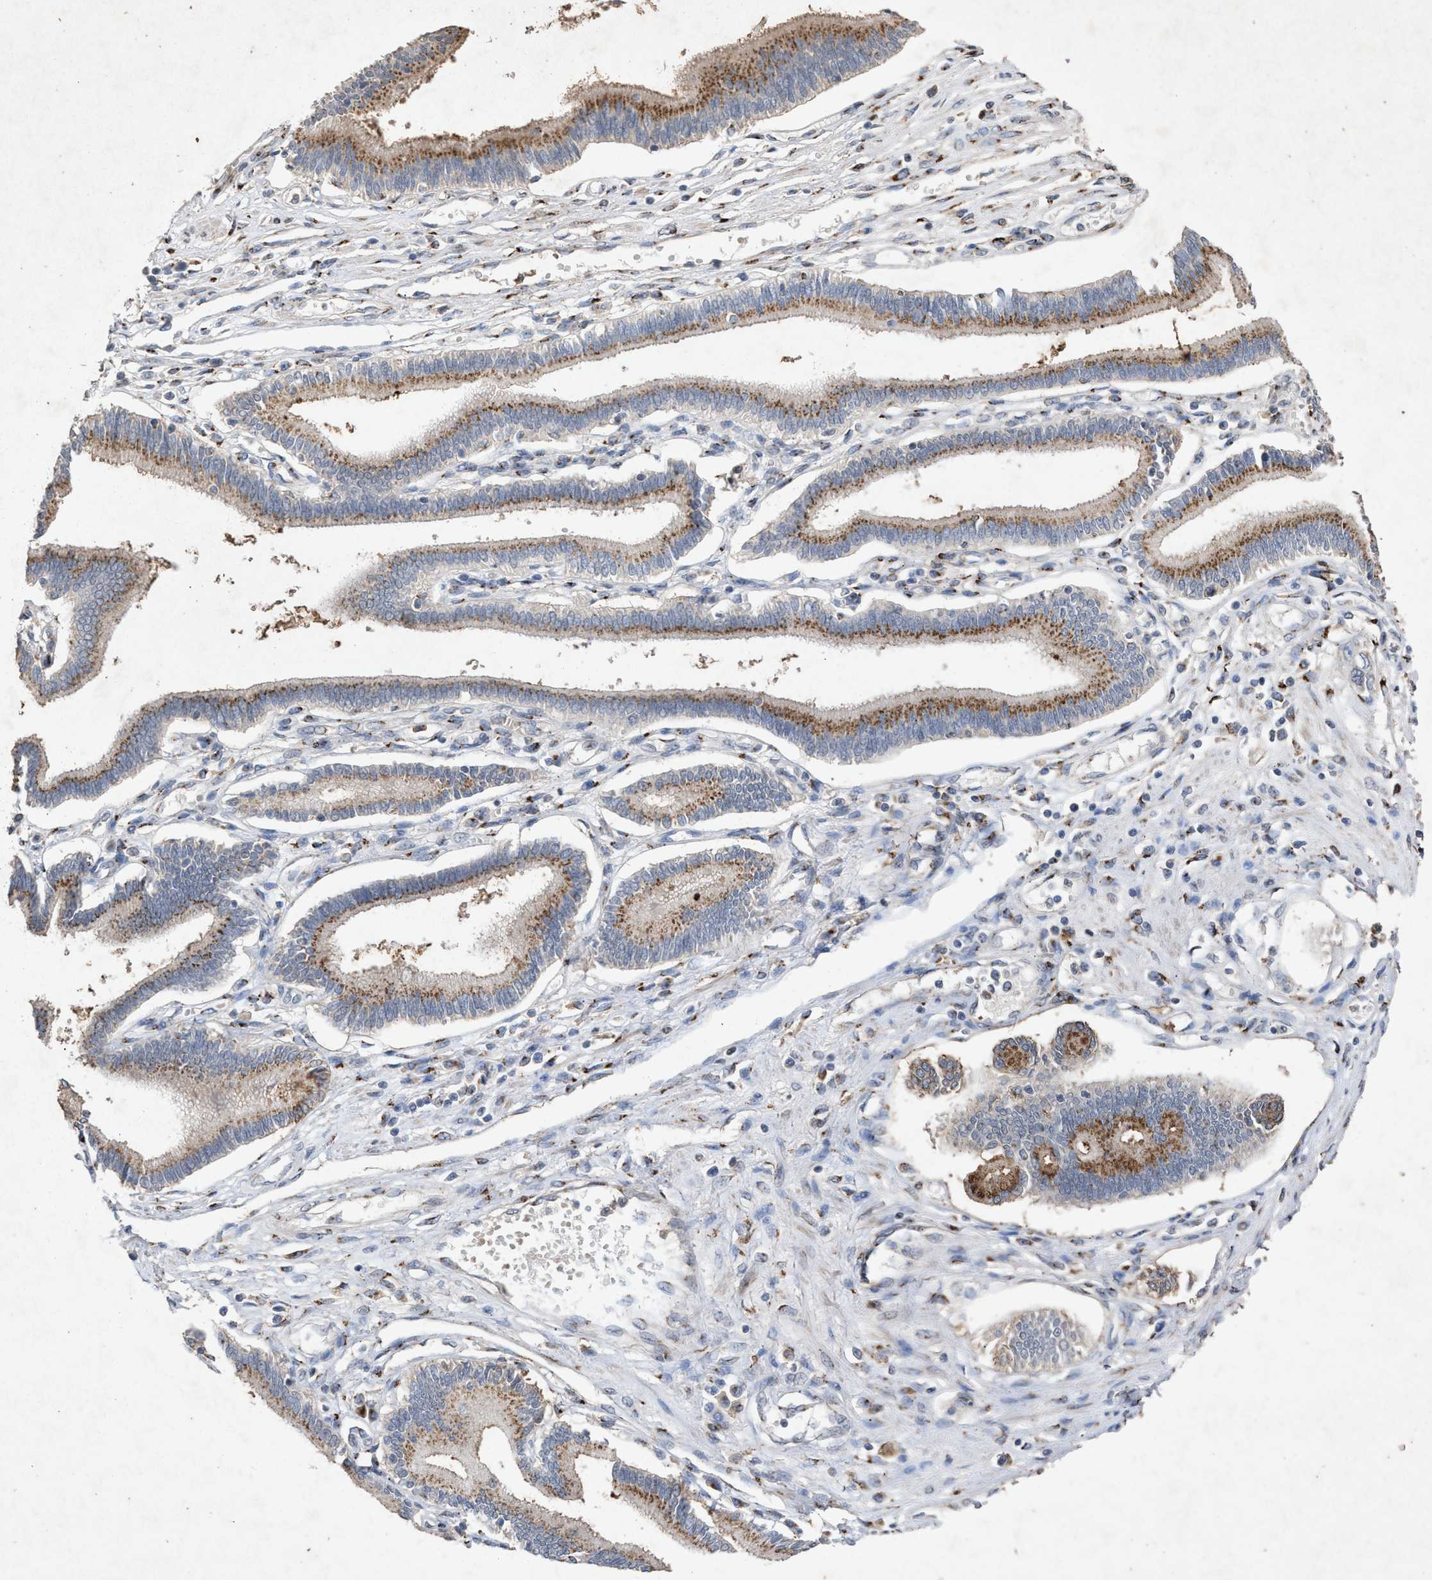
{"staining": {"intensity": "moderate", "quantity": ">75%", "location": "cytoplasmic/membranous"}, "tissue": "pancreatic cancer", "cell_type": "Tumor cells", "image_type": "cancer", "snomed": [{"axis": "morphology", "description": "Adenocarcinoma, NOS"}, {"axis": "topography", "description": "Pancreas"}], "caption": "This is a photomicrograph of IHC staining of pancreatic adenocarcinoma, which shows moderate expression in the cytoplasmic/membranous of tumor cells.", "gene": "MAN2A1", "patient": {"sex": "male", "age": 56}}